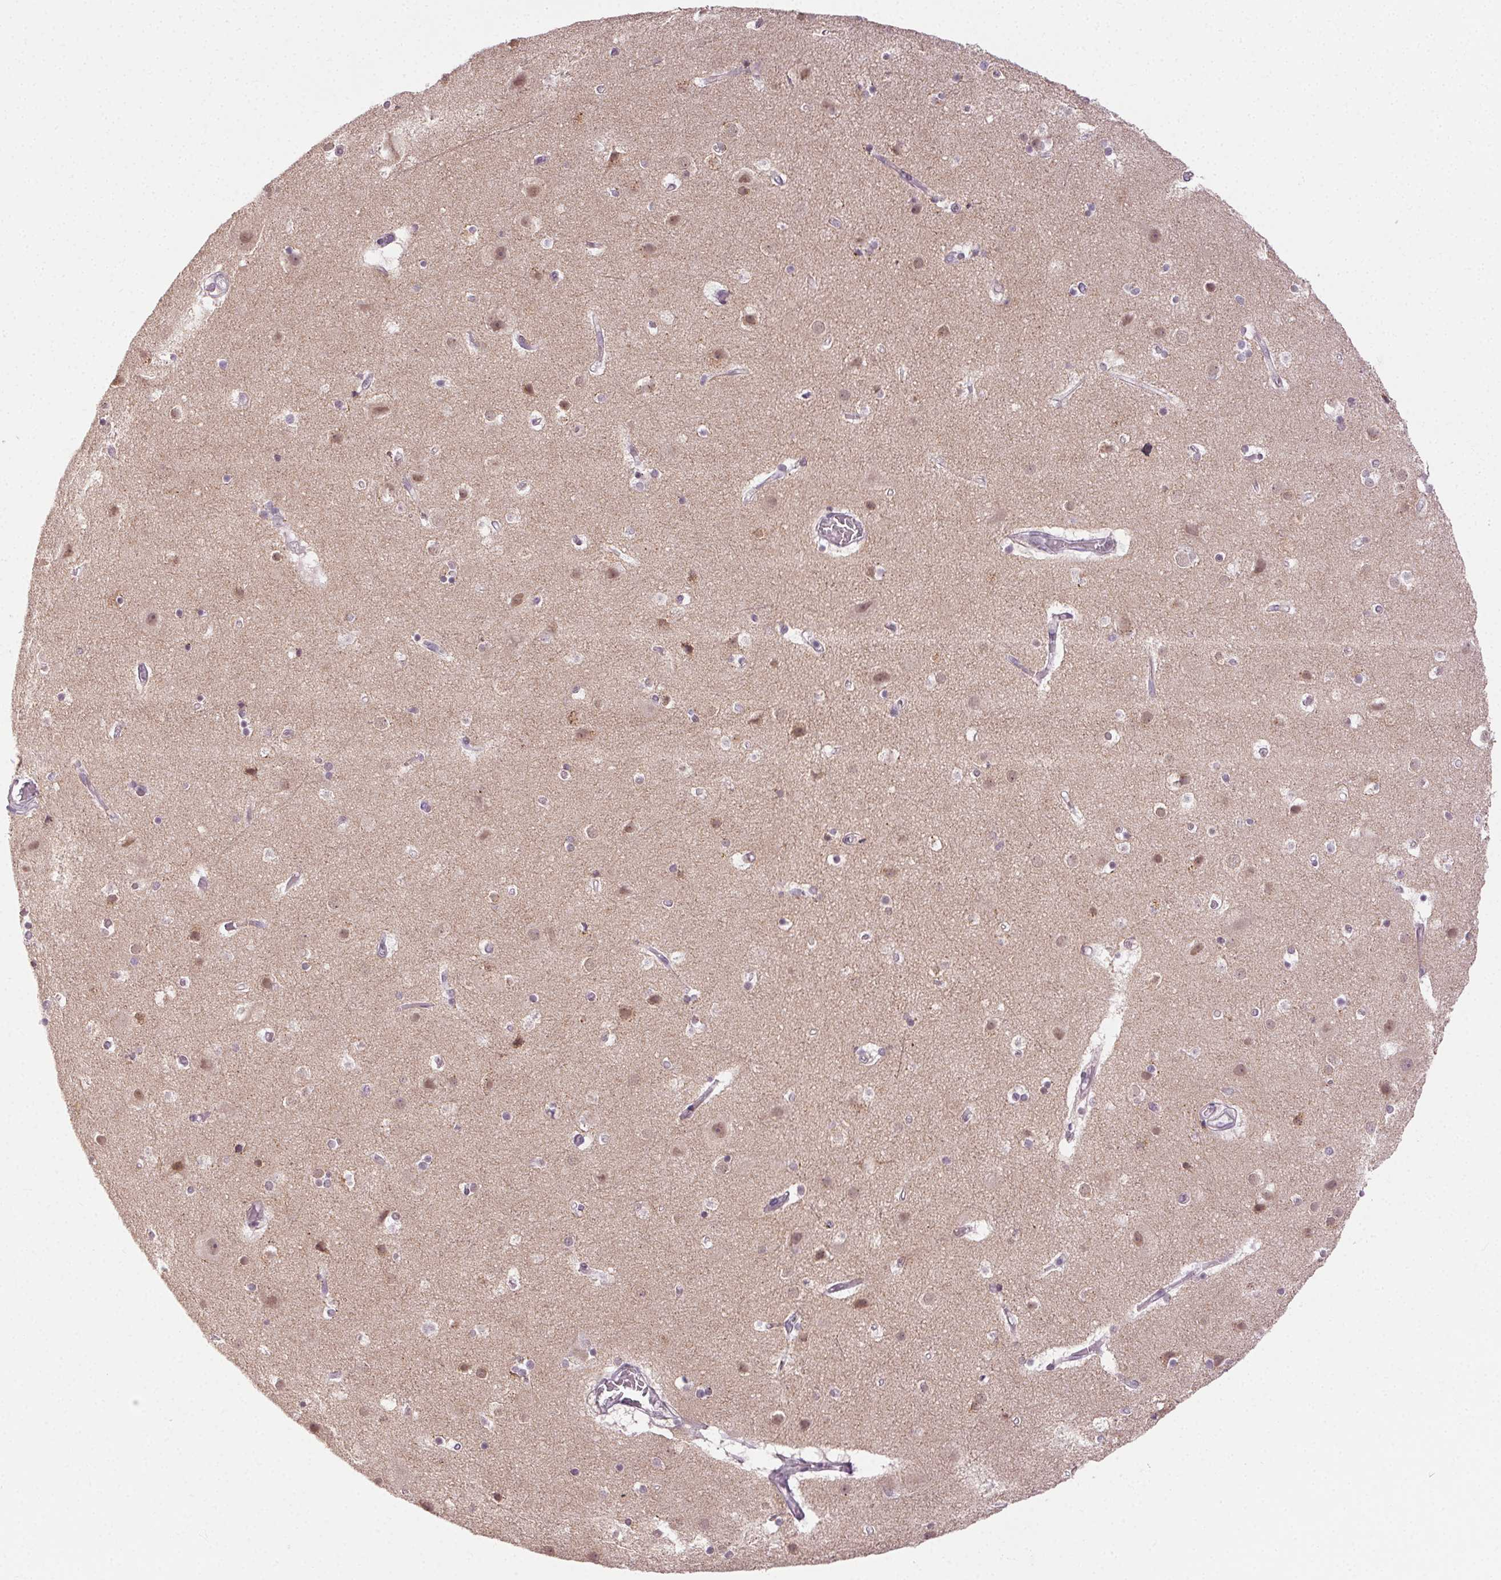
{"staining": {"intensity": "negative", "quantity": "none", "location": "none"}, "tissue": "cerebral cortex", "cell_type": "Endothelial cells", "image_type": "normal", "snomed": [{"axis": "morphology", "description": "Normal tissue, NOS"}, {"axis": "topography", "description": "Cerebral cortex"}], "caption": "High magnification brightfield microscopy of unremarkable cerebral cortex stained with DAB (3,3'-diaminobenzidine) (brown) and counterstained with hematoxylin (blue): endothelial cells show no significant expression. (DAB (3,3'-diaminobenzidine) immunohistochemistry visualized using brightfield microscopy, high magnification).", "gene": "FAM168A", "patient": {"sex": "female", "age": 52}}